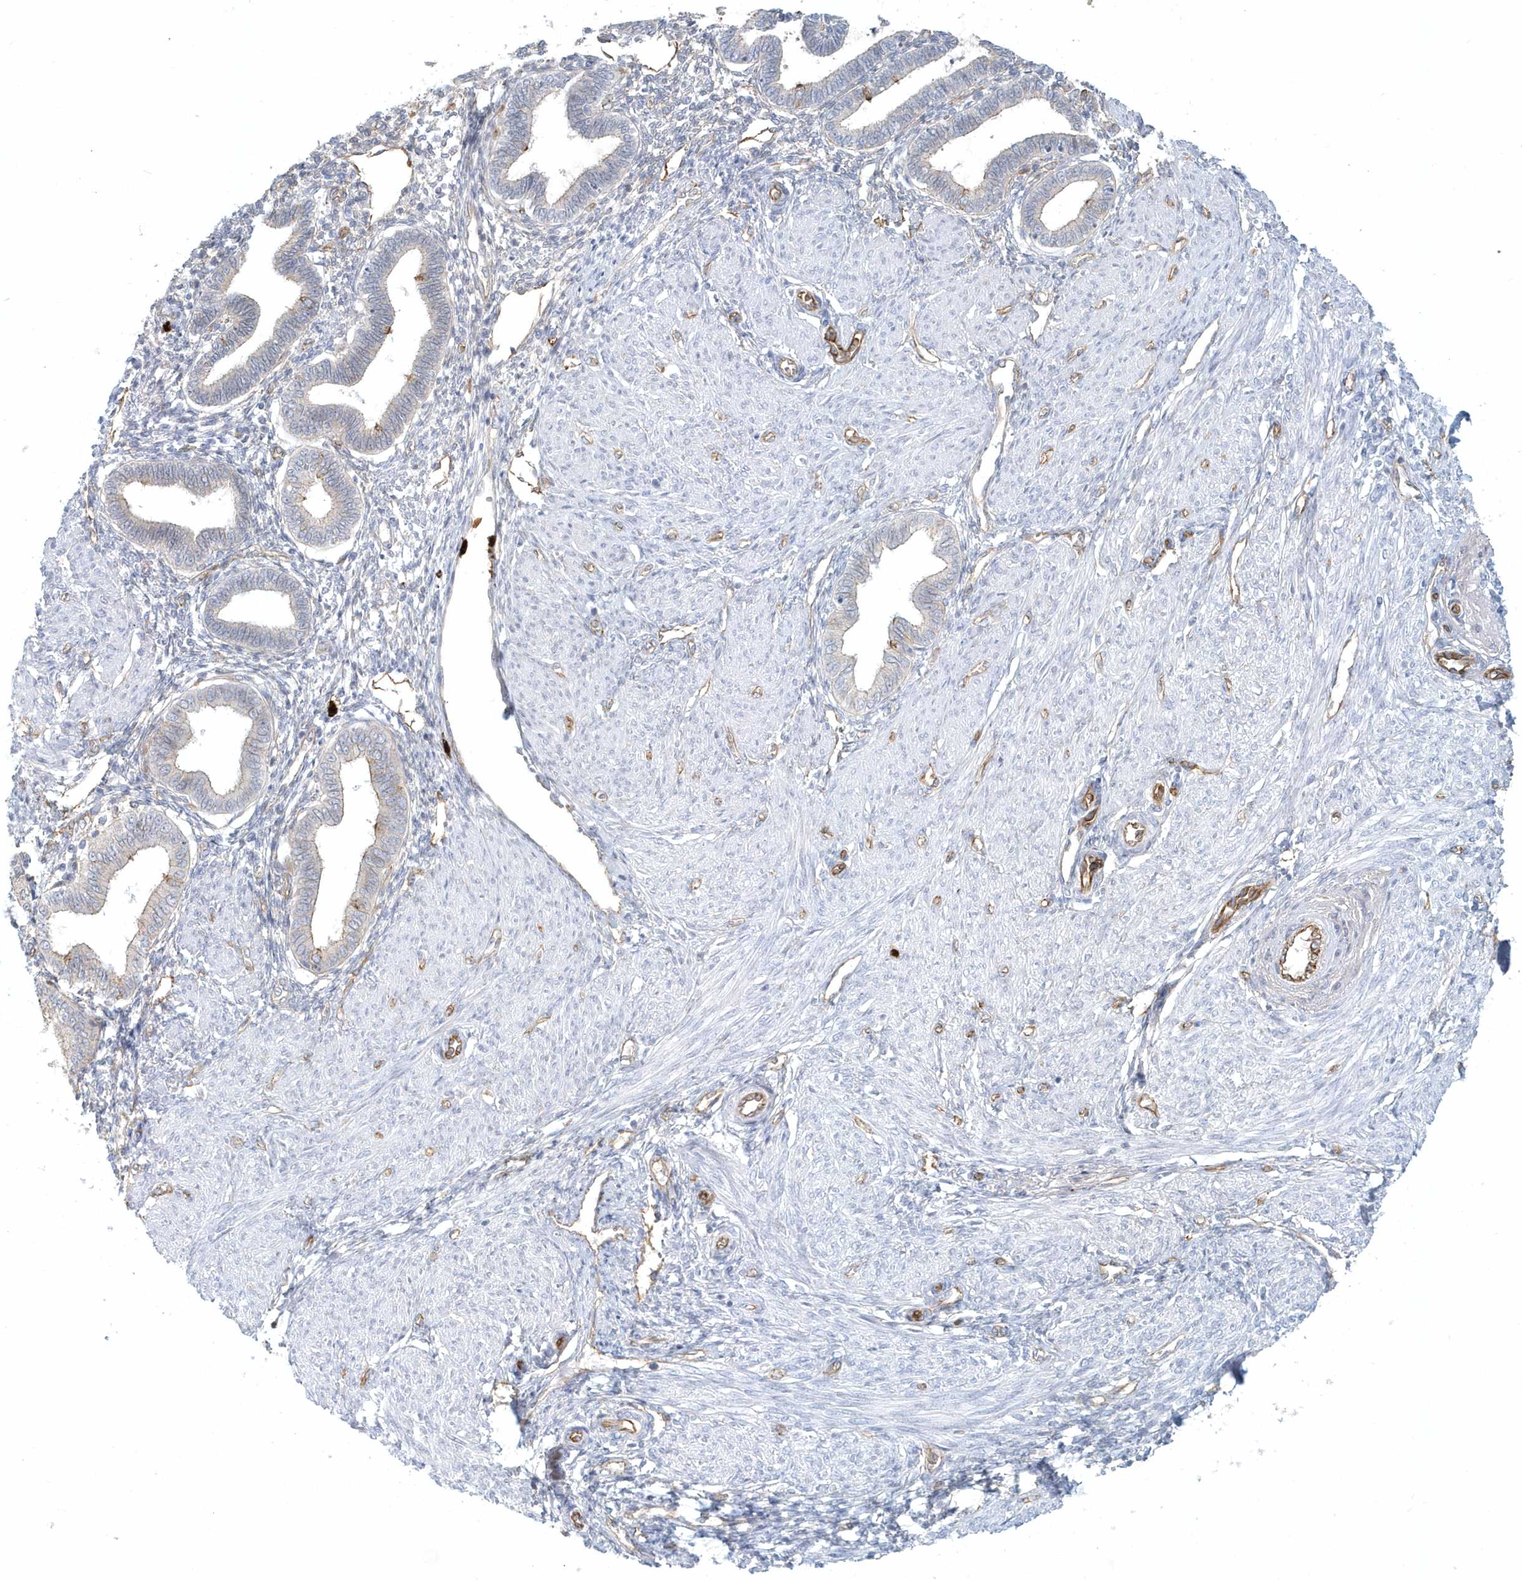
{"staining": {"intensity": "weak", "quantity": "<25%", "location": "cytoplasmic/membranous"}, "tissue": "endometrium", "cell_type": "Cells in endometrial stroma", "image_type": "normal", "snomed": [{"axis": "morphology", "description": "Normal tissue, NOS"}, {"axis": "topography", "description": "Endometrium"}], "caption": "This histopathology image is of normal endometrium stained with immunohistochemistry (IHC) to label a protein in brown with the nuclei are counter-stained blue. There is no positivity in cells in endometrial stroma.", "gene": "DNAH1", "patient": {"sex": "female", "age": 53}}